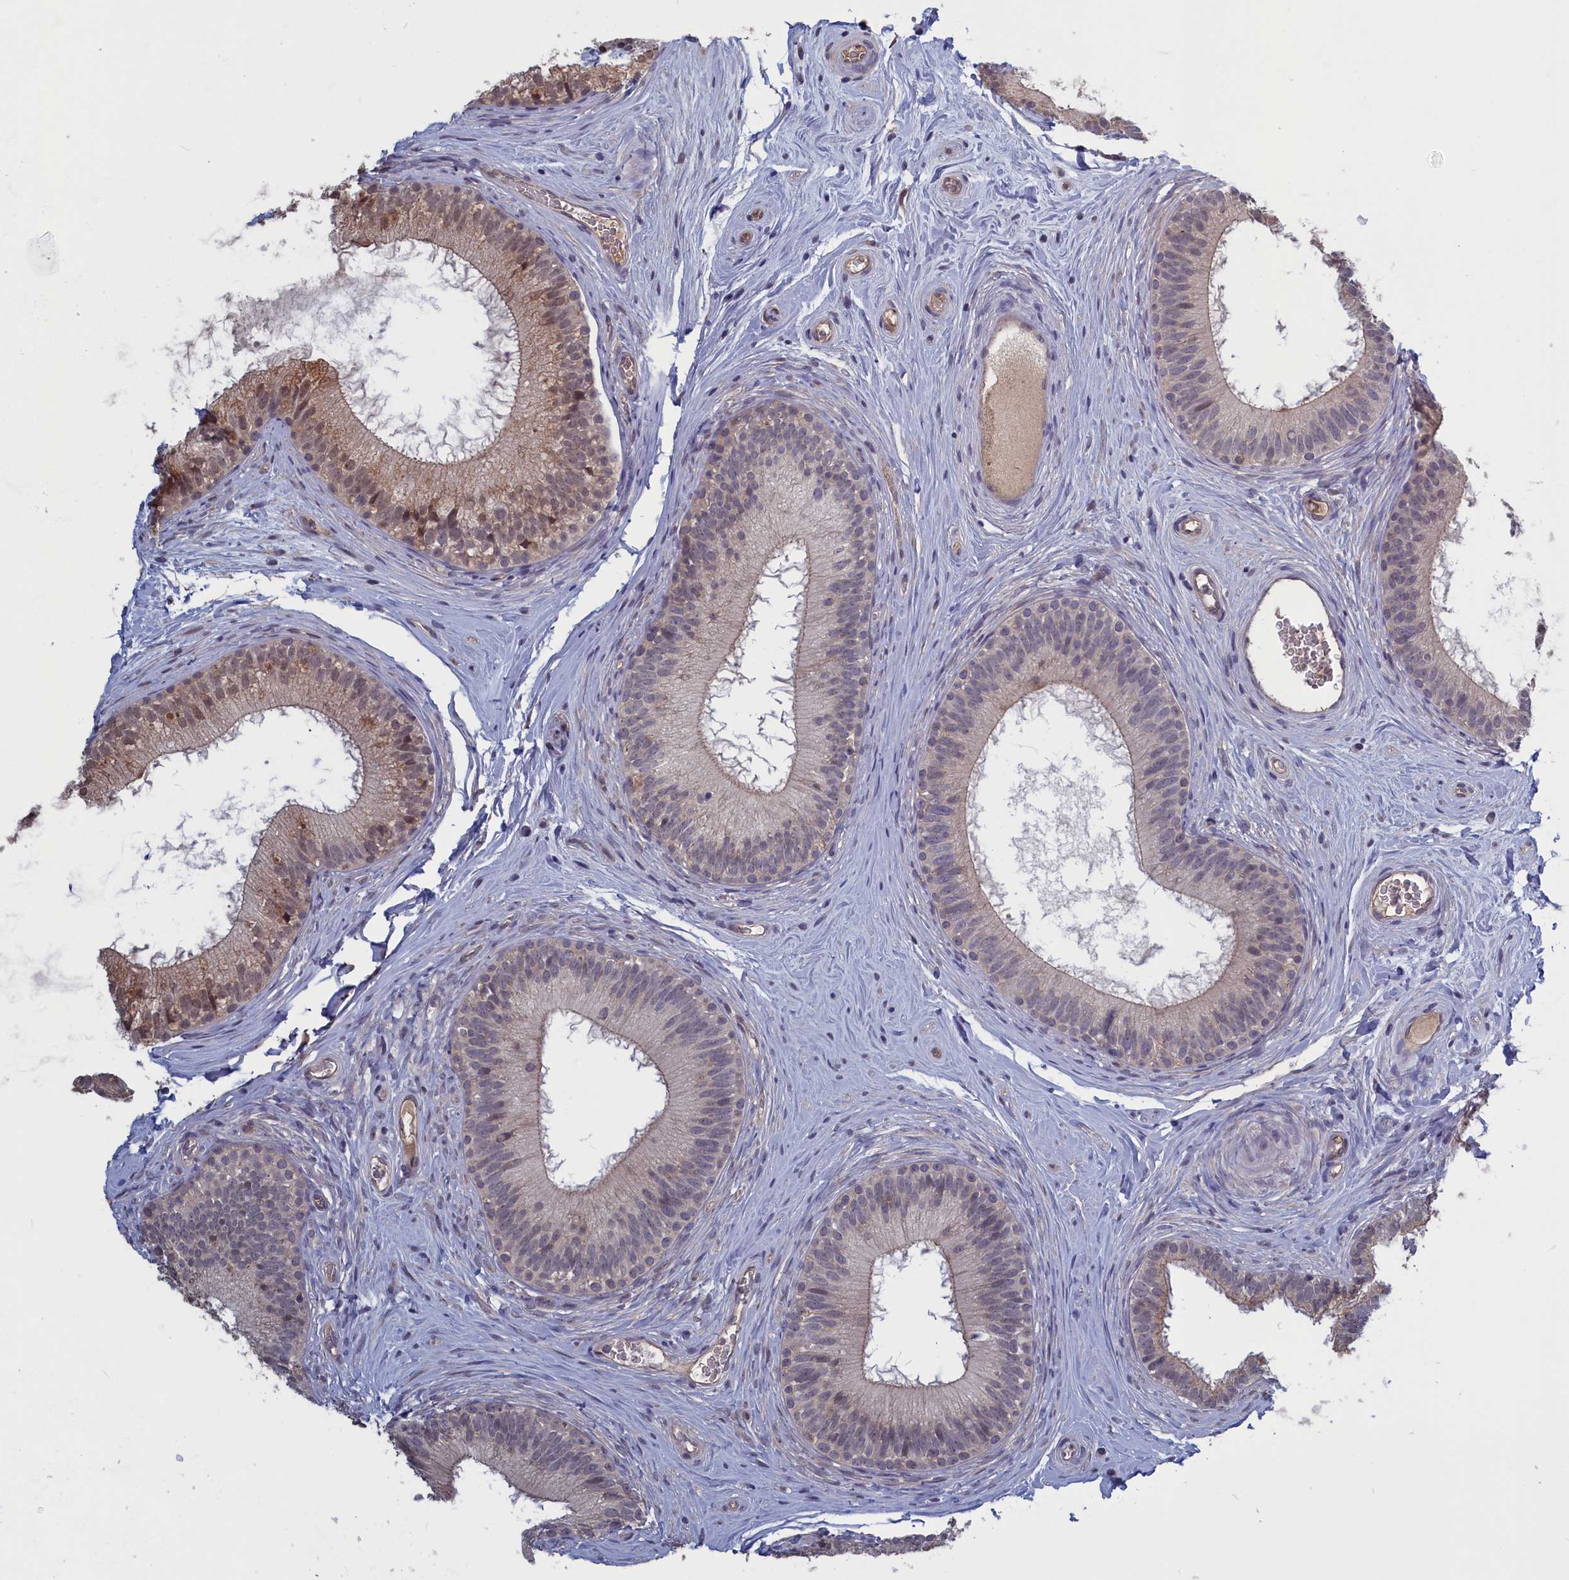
{"staining": {"intensity": "weak", "quantity": "<25%", "location": "cytoplasmic/membranous,nuclear"}, "tissue": "epididymis", "cell_type": "Glandular cells", "image_type": "normal", "snomed": [{"axis": "morphology", "description": "Normal tissue, NOS"}, {"axis": "topography", "description": "Epididymis"}], "caption": "This is a histopathology image of immunohistochemistry staining of normal epididymis, which shows no staining in glandular cells.", "gene": "PLP2", "patient": {"sex": "male", "age": 33}}